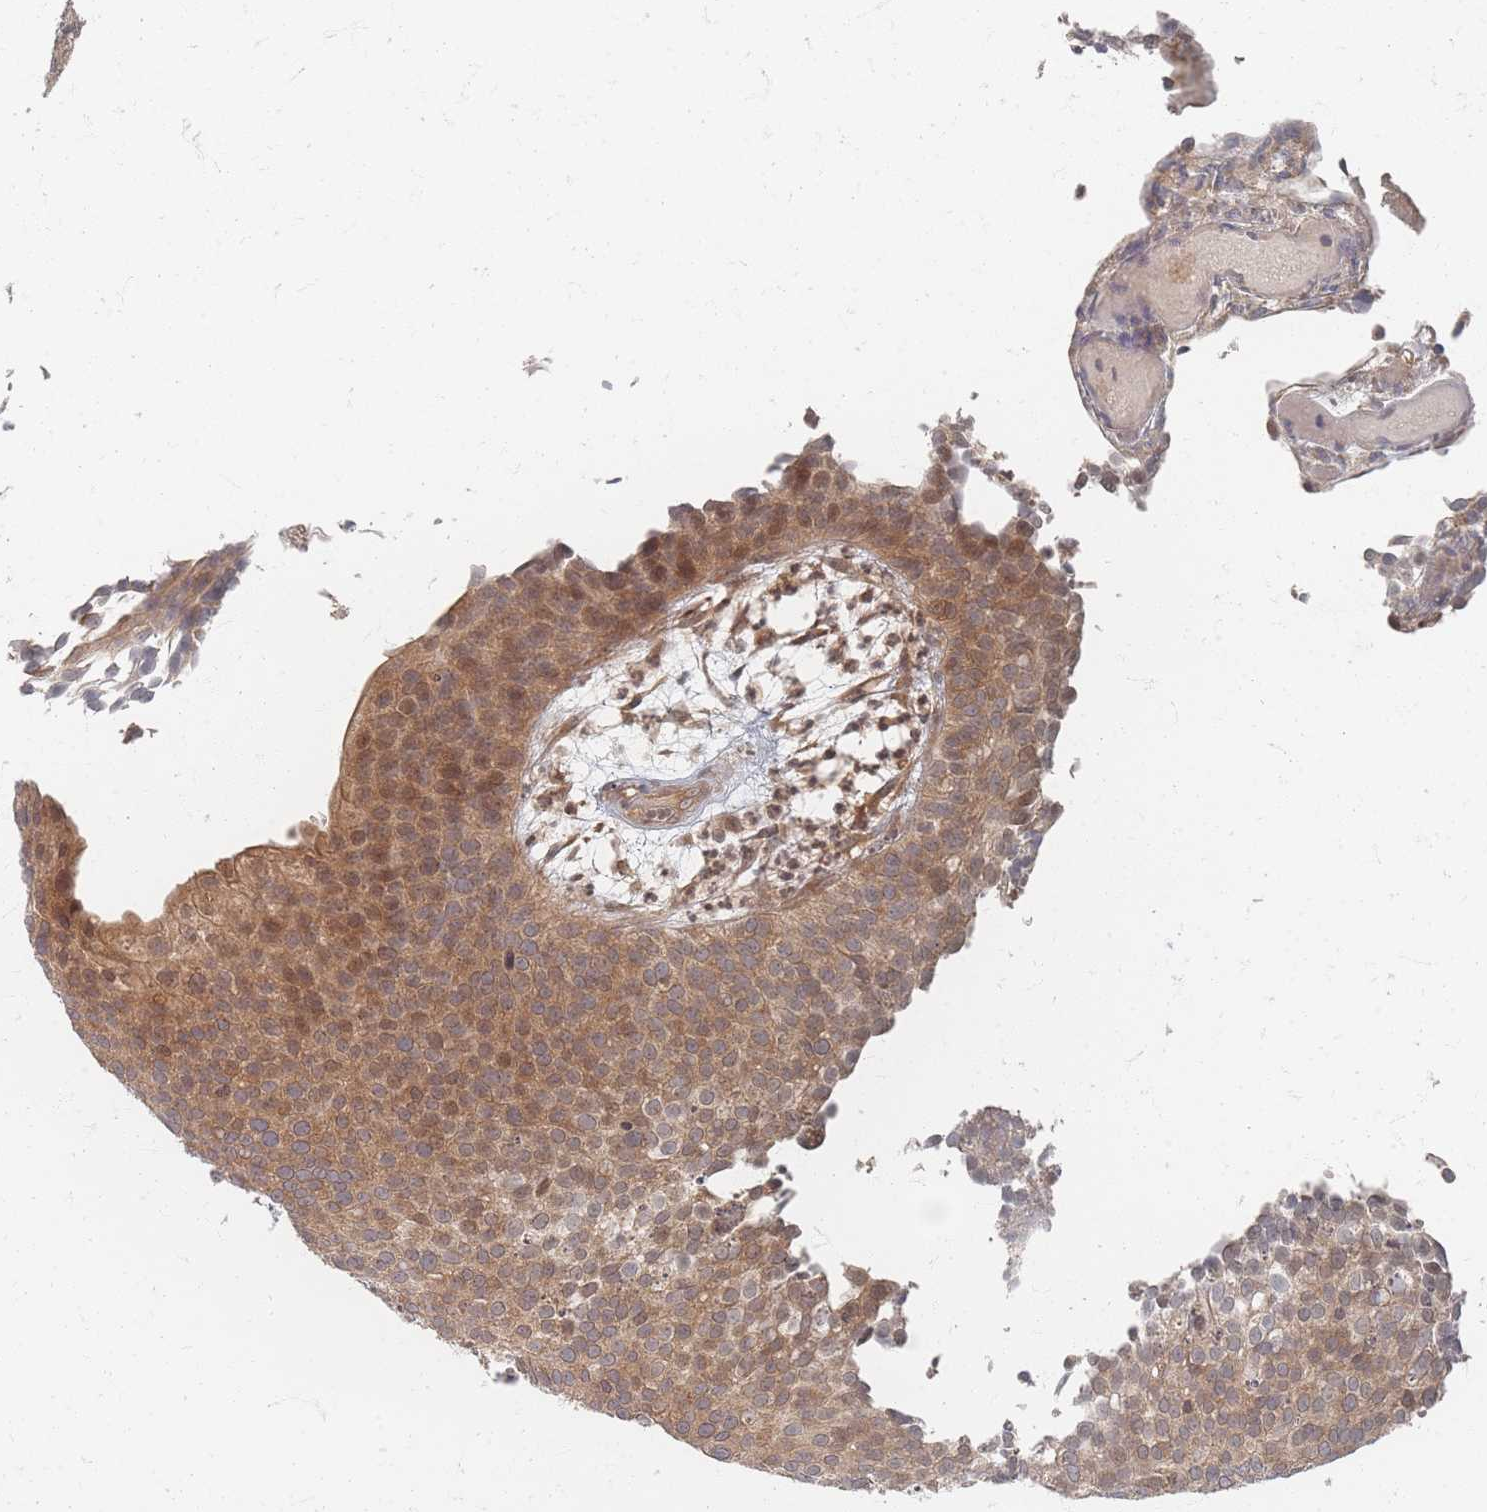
{"staining": {"intensity": "weak", "quantity": ">75%", "location": "cytoplasmic/membranous,nuclear"}, "tissue": "urothelial cancer", "cell_type": "Tumor cells", "image_type": "cancer", "snomed": [{"axis": "morphology", "description": "Urothelial carcinoma, Low grade"}, {"axis": "topography", "description": "Urinary bladder"}], "caption": "Protein expression analysis of human urothelial carcinoma (low-grade) reveals weak cytoplasmic/membranous and nuclear expression in approximately >75% of tumor cells. The protein is stained brown, and the nuclei are stained in blue (DAB (3,3'-diaminobenzidine) IHC with brightfield microscopy, high magnification).", "gene": "PSMD9", "patient": {"sex": "male", "age": 84}}